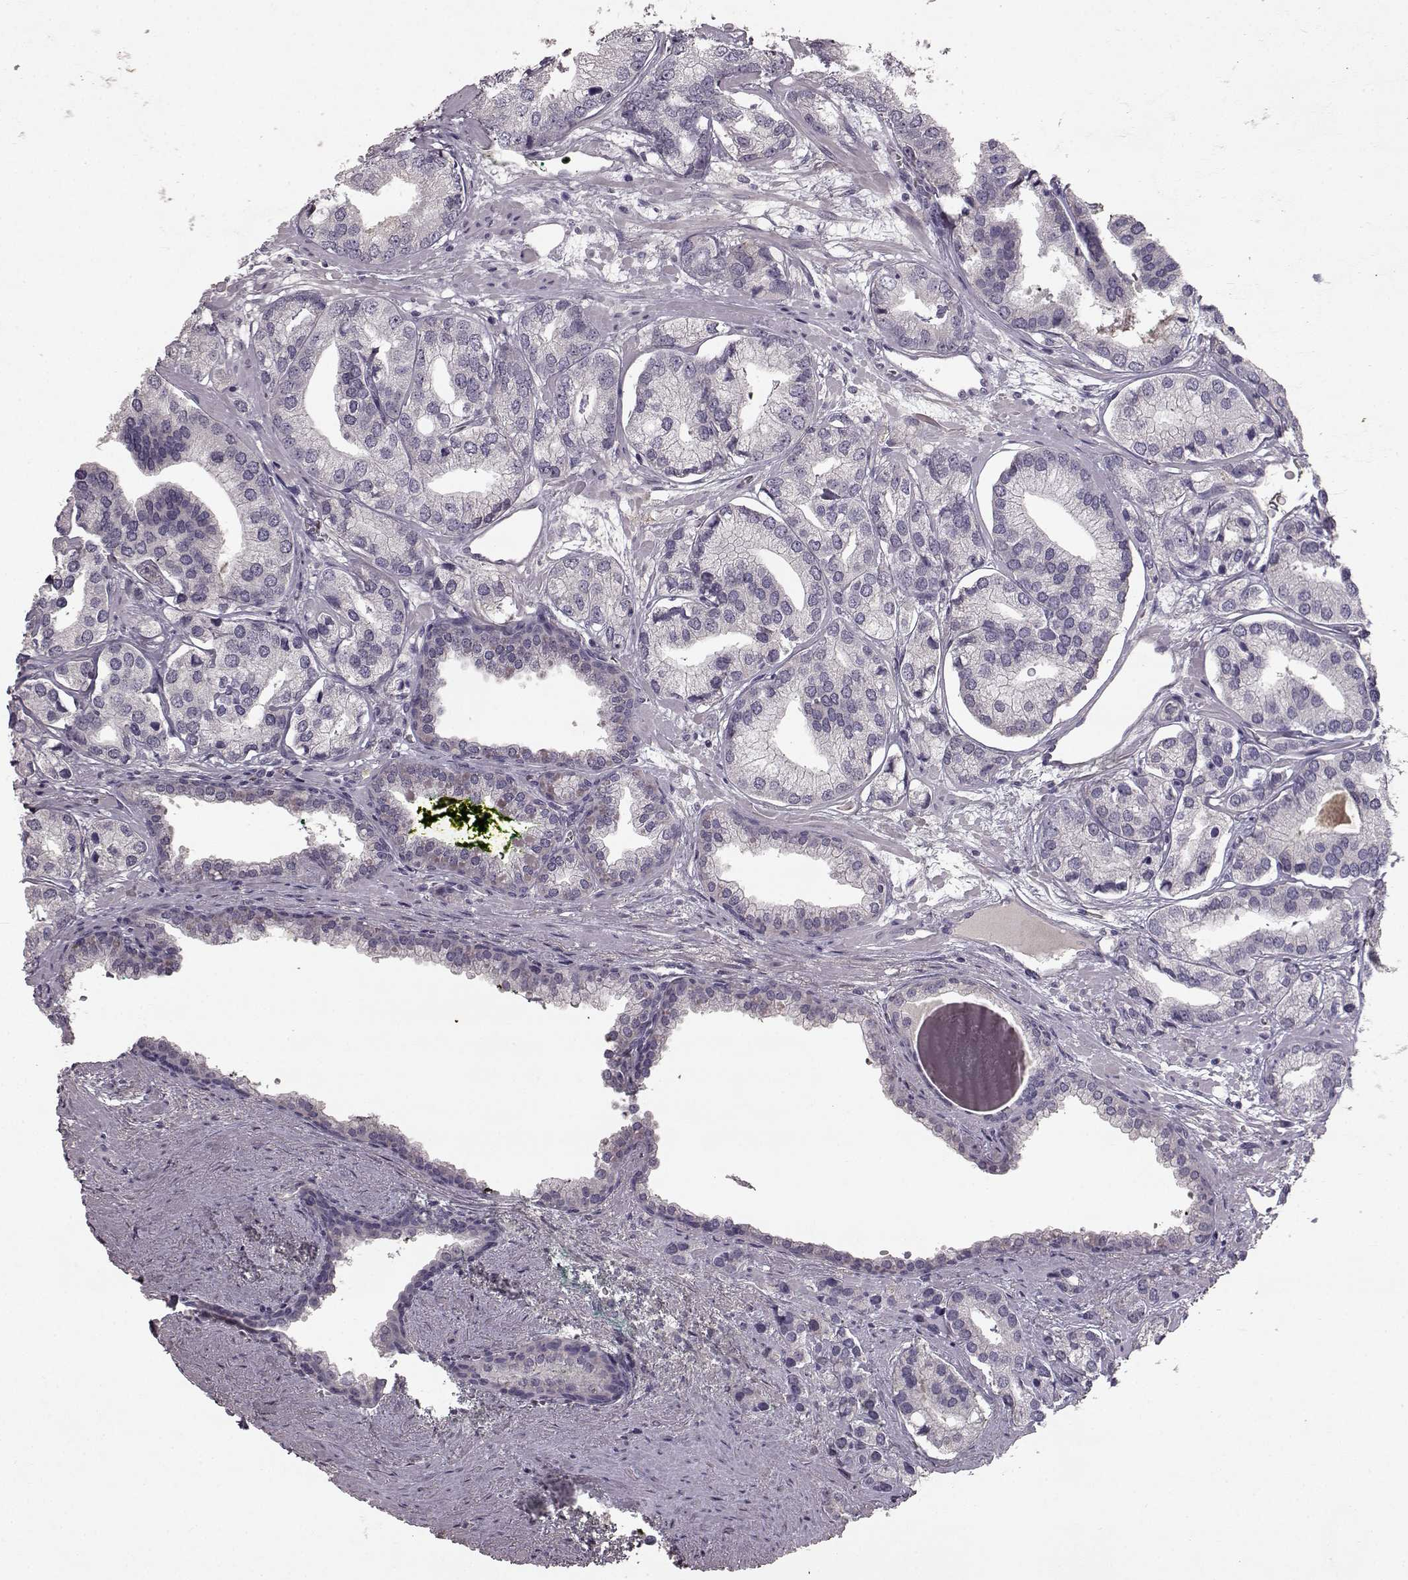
{"staining": {"intensity": "negative", "quantity": "none", "location": "none"}, "tissue": "prostate cancer", "cell_type": "Tumor cells", "image_type": "cancer", "snomed": [{"axis": "morphology", "description": "Adenocarcinoma, High grade"}, {"axis": "topography", "description": "Prostate"}], "caption": "A micrograph of human prostate cancer (adenocarcinoma (high-grade)) is negative for staining in tumor cells.", "gene": "SPAG17", "patient": {"sex": "male", "age": 58}}